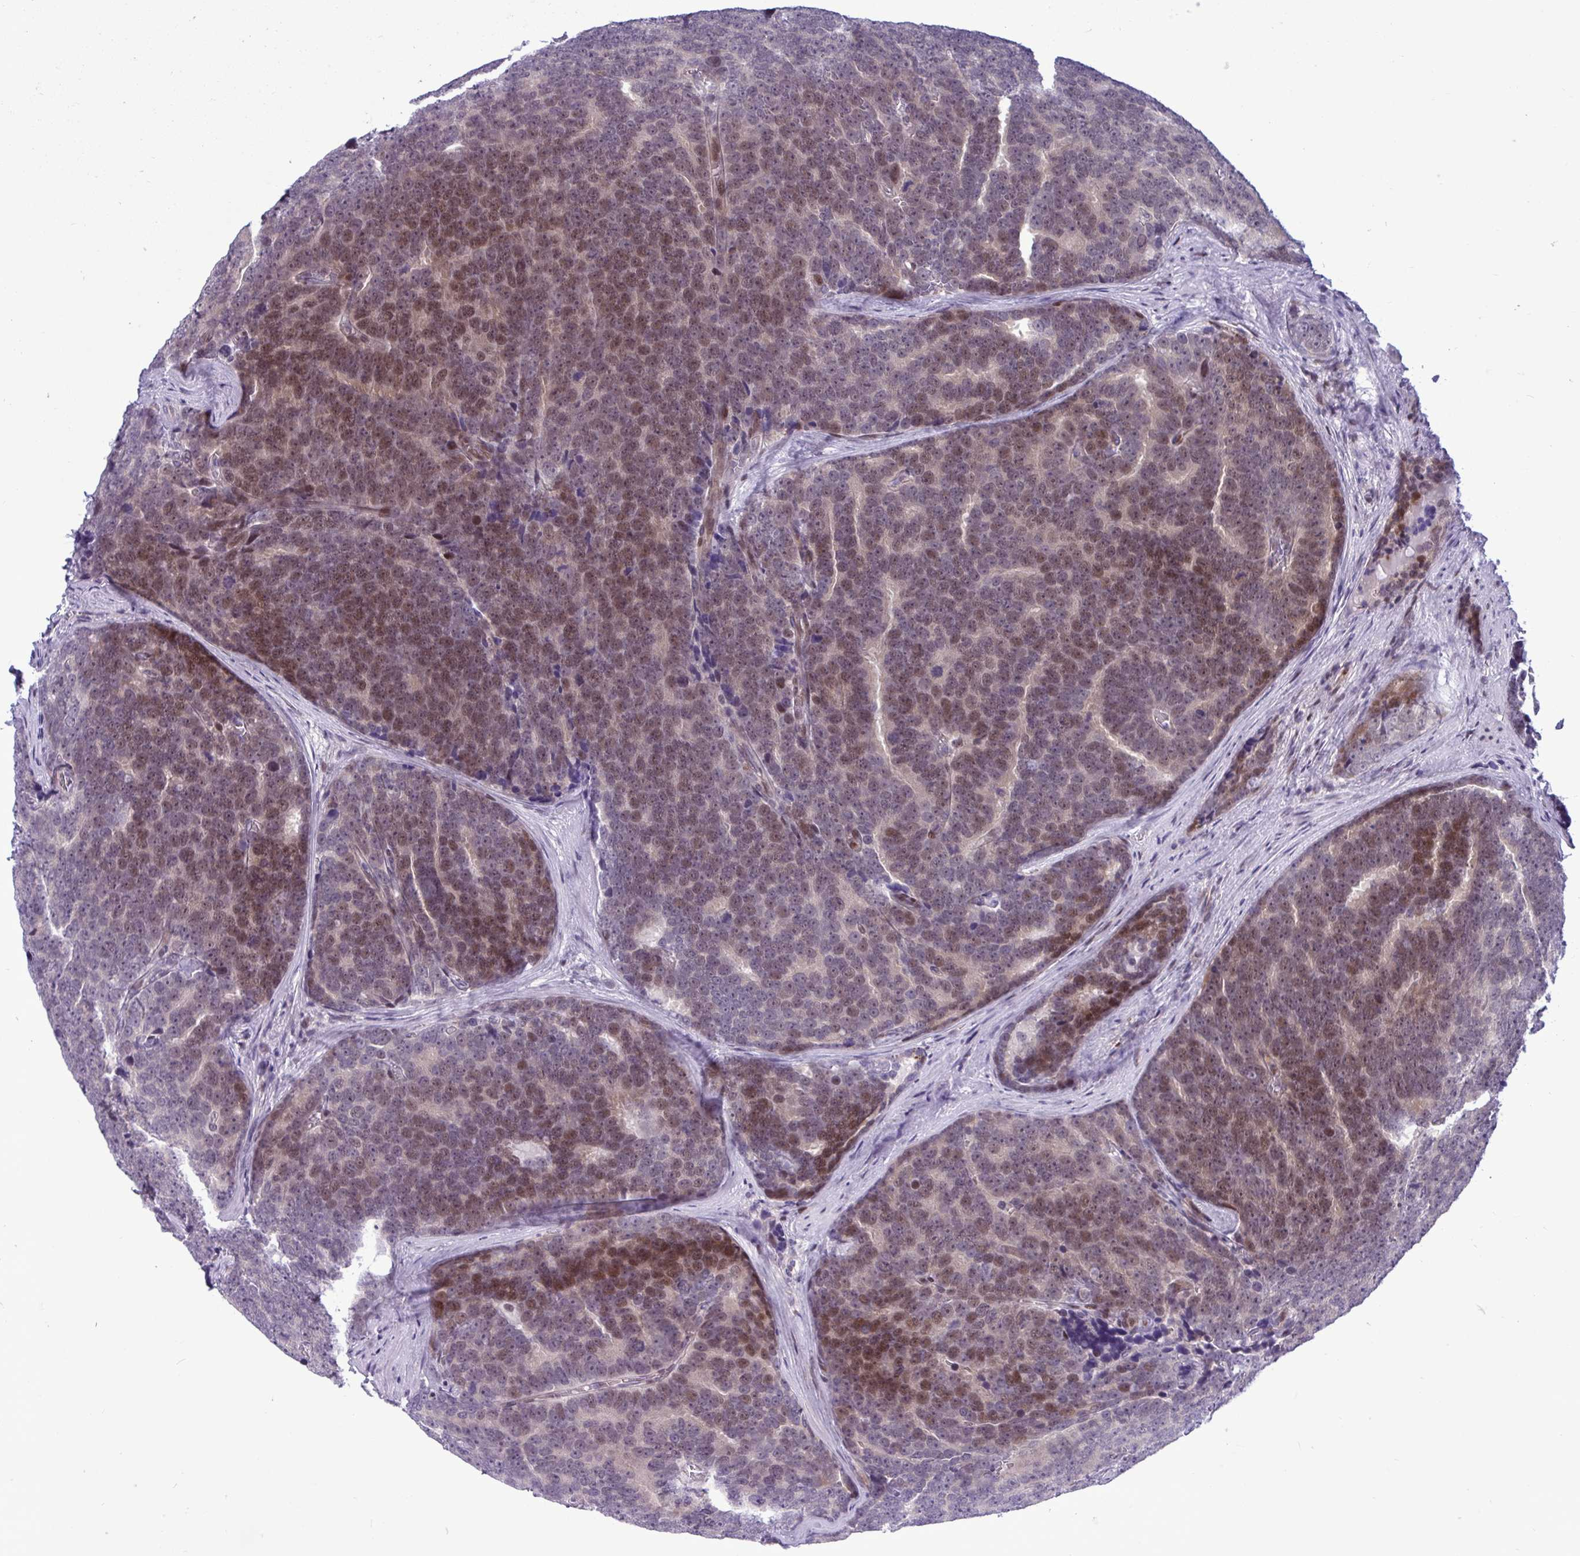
{"staining": {"intensity": "moderate", "quantity": "25%-75%", "location": "nuclear"}, "tissue": "prostate cancer", "cell_type": "Tumor cells", "image_type": "cancer", "snomed": [{"axis": "morphology", "description": "Adenocarcinoma, Low grade"}, {"axis": "topography", "description": "Prostate"}], "caption": "A histopathology image showing moderate nuclear expression in about 25%-75% of tumor cells in prostate adenocarcinoma (low-grade), as visualized by brown immunohistochemical staining.", "gene": "TAB1", "patient": {"sex": "male", "age": 62}}